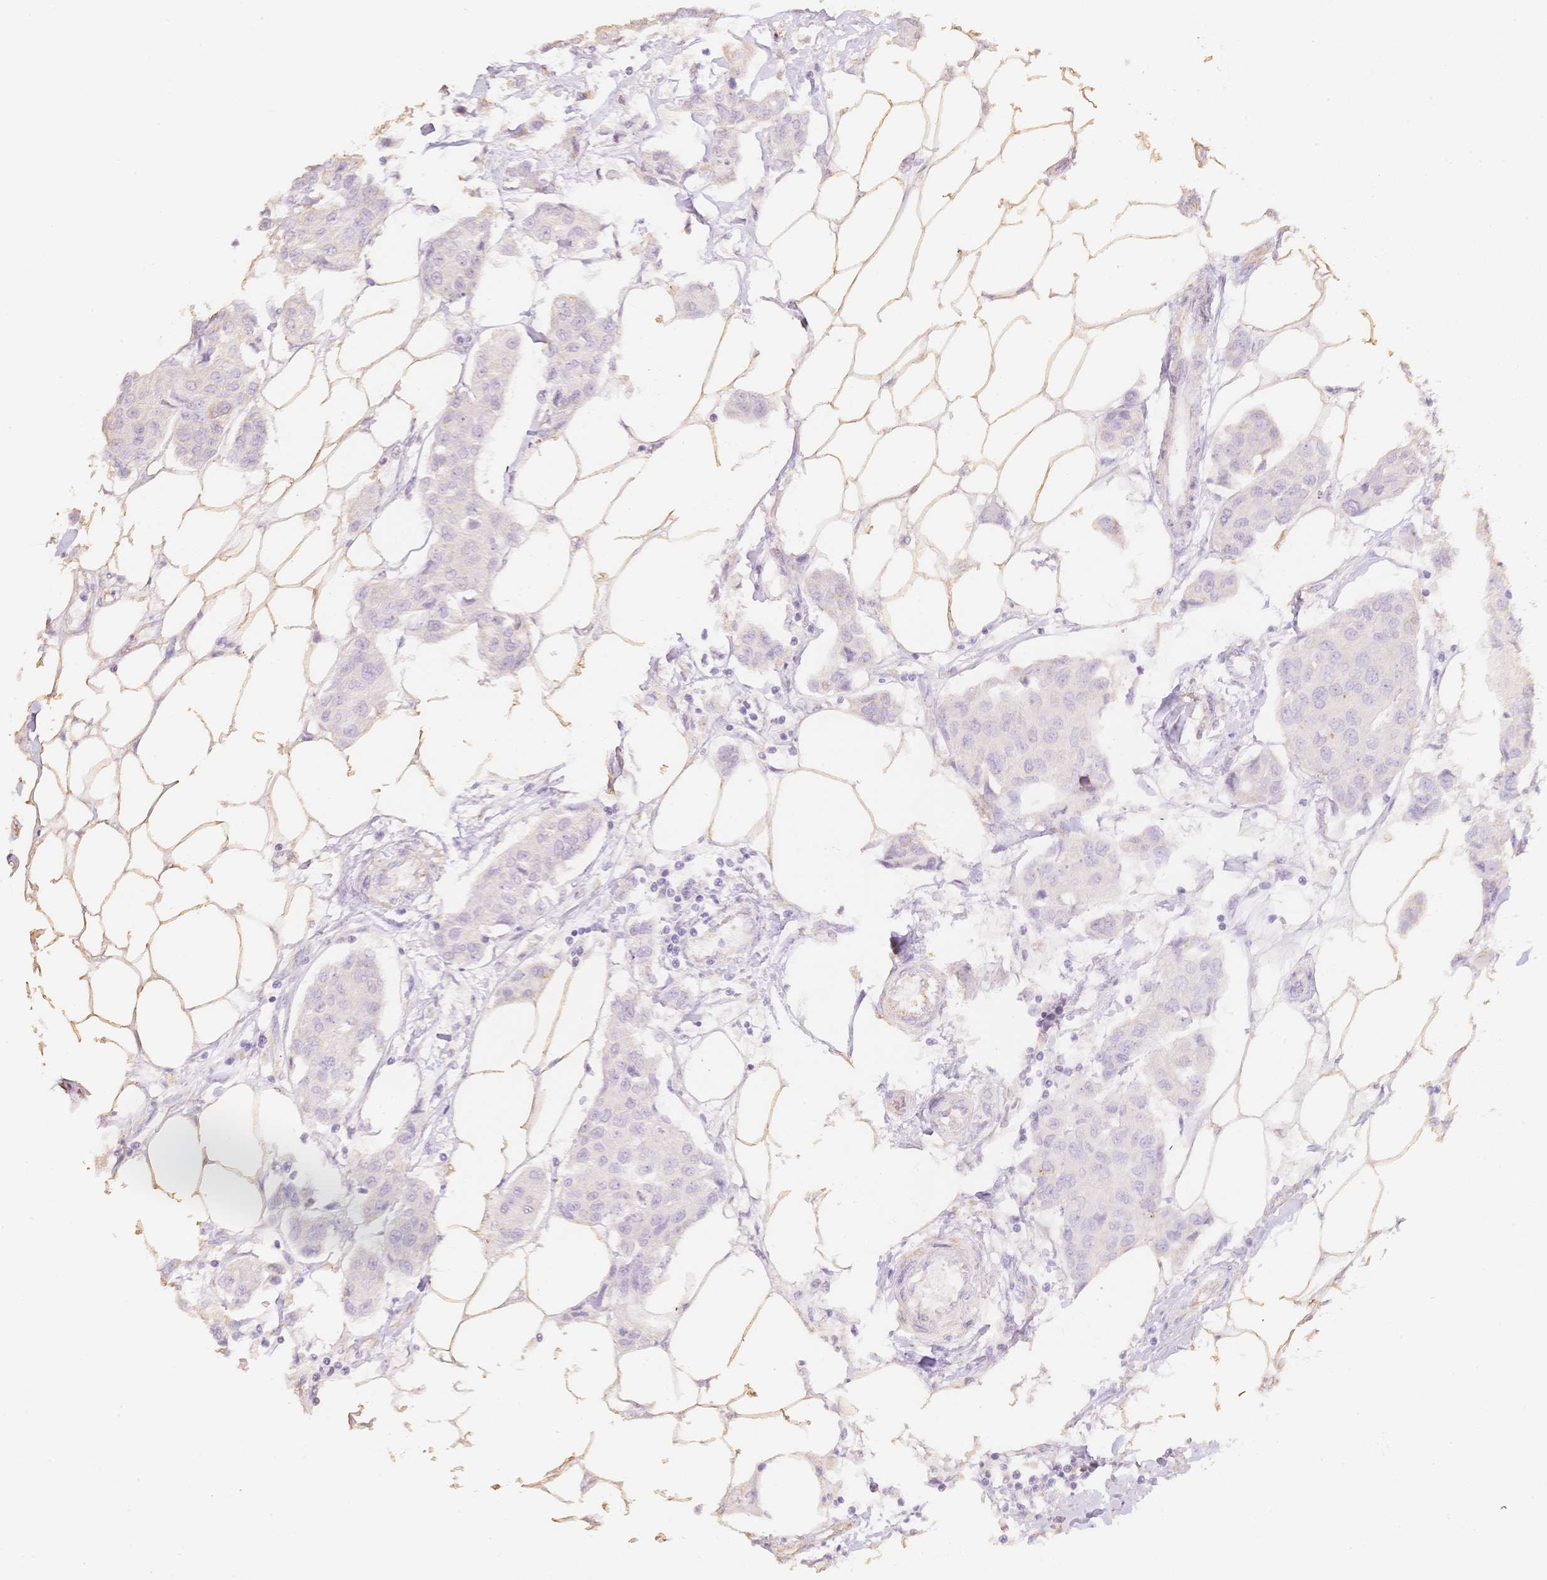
{"staining": {"intensity": "negative", "quantity": "none", "location": "none"}, "tissue": "breast cancer", "cell_type": "Tumor cells", "image_type": "cancer", "snomed": [{"axis": "morphology", "description": "Duct carcinoma"}, {"axis": "topography", "description": "Breast"}, {"axis": "topography", "description": "Lymph node"}], "caption": "Immunohistochemistry histopathology image of breast infiltrating ductal carcinoma stained for a protein (brown), which exhibits no expression in tumor cells.", "gene": "MBOAT7", "patient": {"sex": "female", "age": 80}}